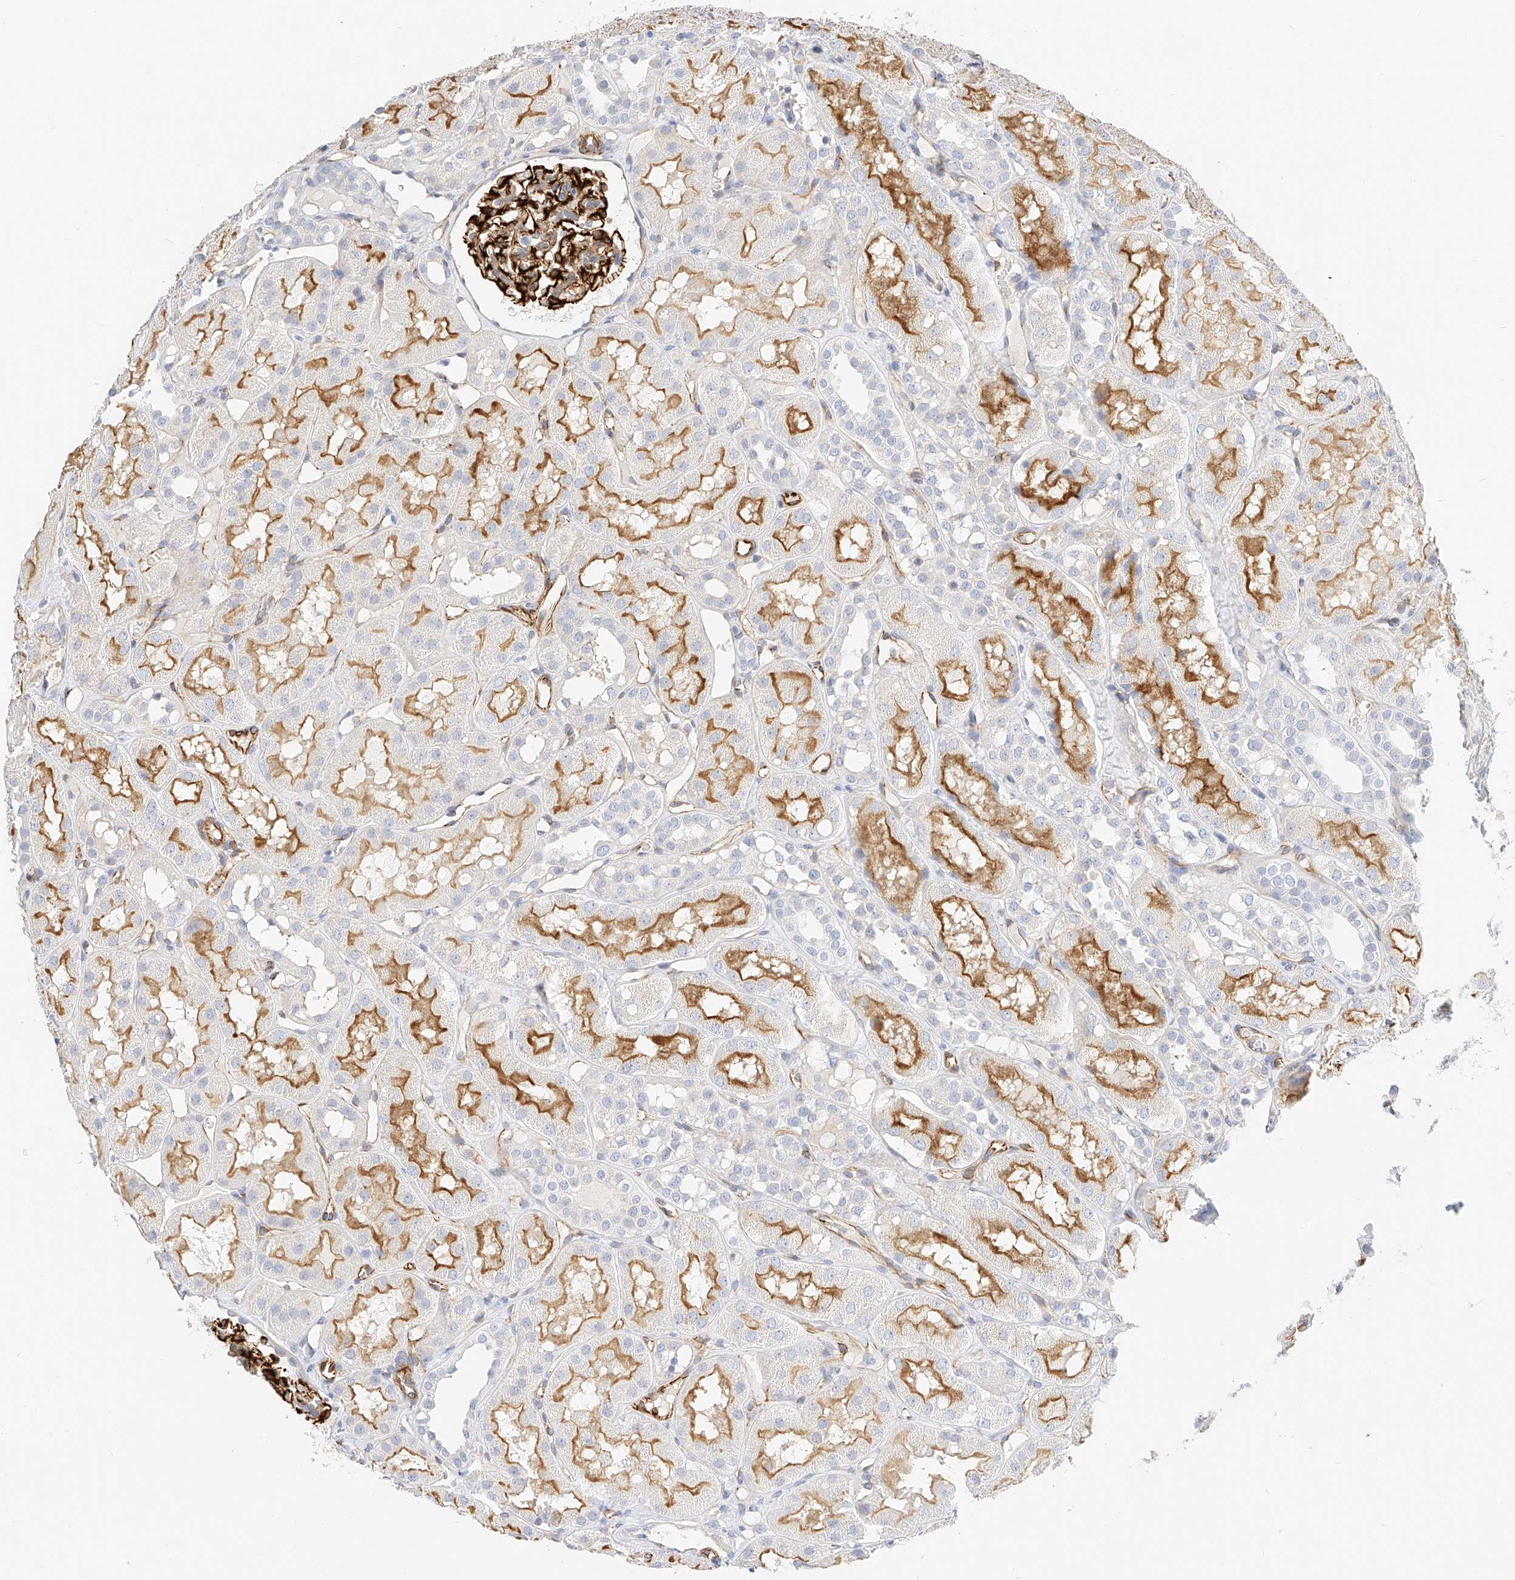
{"staining": {"intensity": "strong", "quantity": "25%-75%", "location": "cytoplasmic/membranous"}, "tissue": "kidney", "cell_type": "Cells in glomeruli", "image_type": "normal", "snomed": [{"axis": "morphology", "description": "Normal tissue, NOS"}, {"axis": "topography", "description": "Kidney"}], "caption": "Protein expression analysis of unremarkable kidney reveals strong cytoplasmic/membranous staining in about 25%-75% of cells in glomeruli. The staining was performed using DAB (3,3'-diaminobenzidine), with brown indicating positive protein expression. Nuclei are stained blue with hematoxylin.", "gene": "CDCP2", "patient": {"sex": "male", "age": 16}}